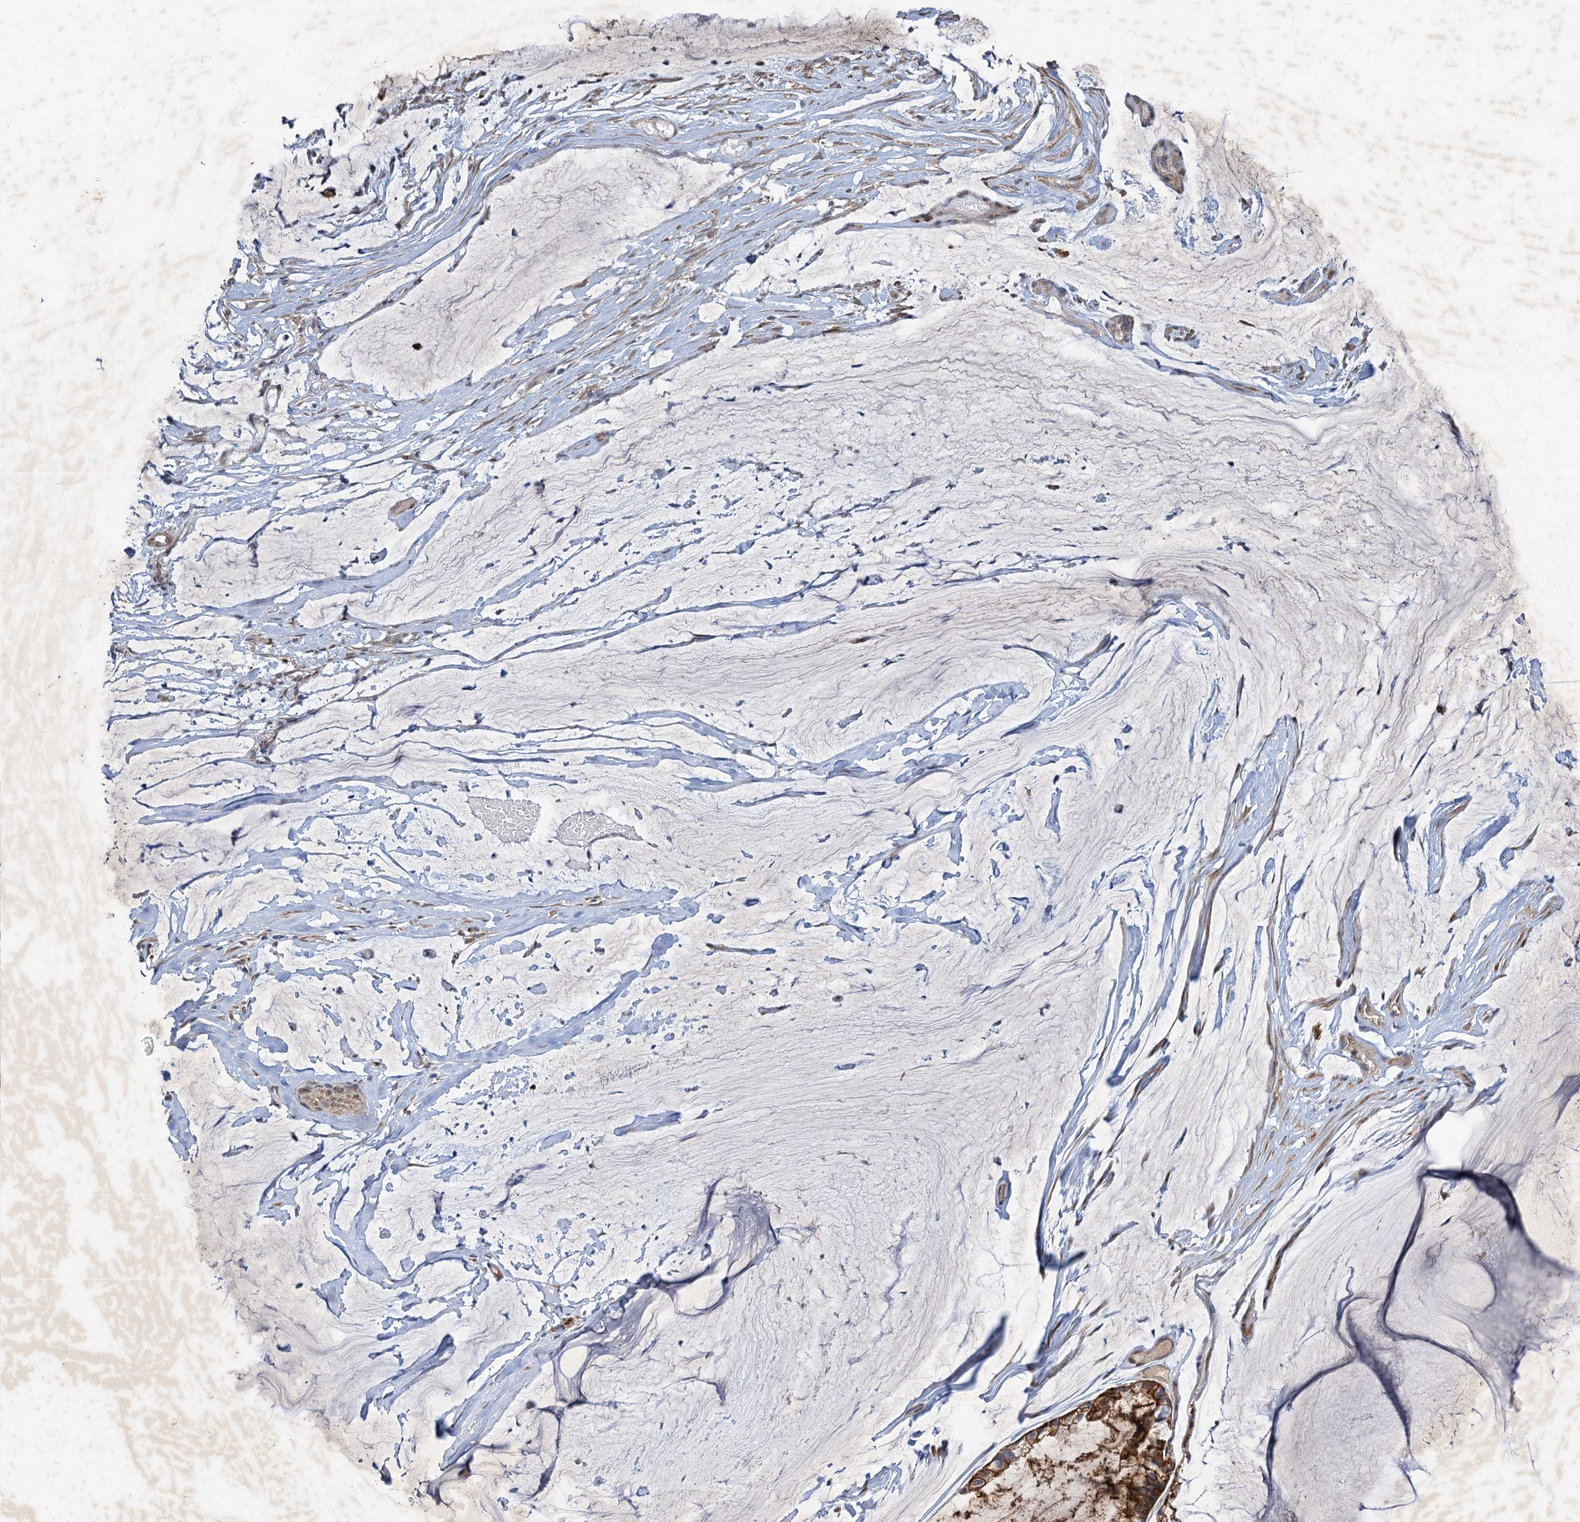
{"staining": {"intensity": "moderate", "quantity": ">75%", "location": "cytoplasmic/membranous"}, "tissue": "ovarian cancer", "cell_type": "Tumor cells", "image_type": "cancer", "snomed": [{"axis": "morphology", "description": "Cystadenocarcinoma, mucinous, NOS"}, {"axis": "topography", "description": "Ovary"}], "caption": "IHC of ovarian cancer shows medium levels of moderate cytoplasmic/membranous positivity in approximately >75% of tumor cells. The protein is stained brown, and the nuclei are stained in blue (DAB IHC with brightfield microscopy, high magnification).", "gene": "NUDT22", "patient": {"sex": "female", "age": 39}}